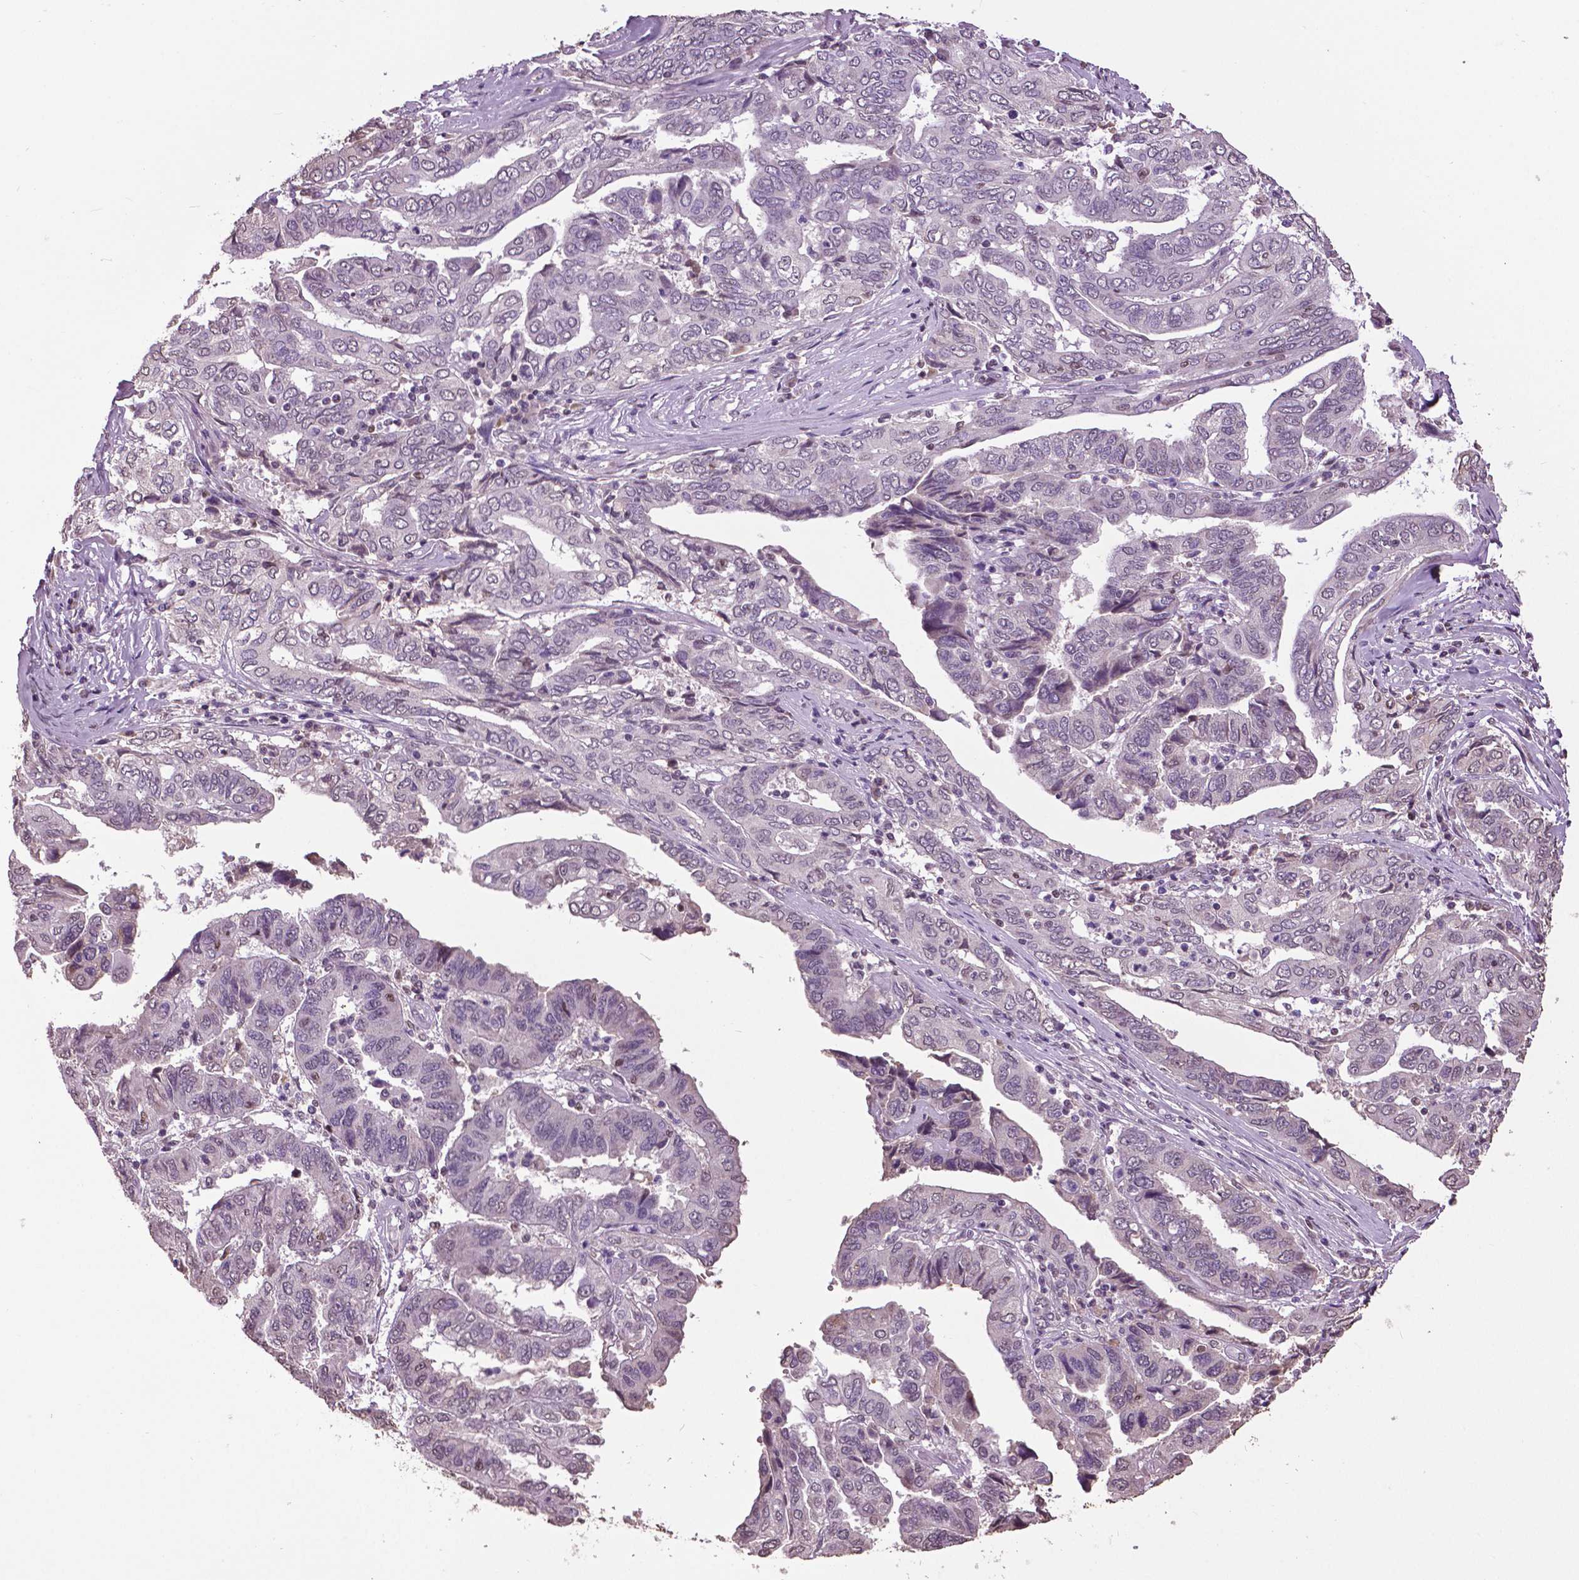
{"staining": {"intensity": "negative", "quantity": "none", "location": "none"}, "tissue": "ovarian cancer", "cell_type": "Tumor cells", "image_type": "cancer", "snomed": [{"axis": "morphology", "description": "Cystadenocarcinoma, serous, NOS"}, {"axis": "topography", "description": "Ovary"}], "caption": "IHC micrograph of neoplastic tissue: human serous cystadenocarcinoma (ovarian) stained with DAB reveals no significant protein expression in tumor cells. (IHC, brightfield microscopy, high magnification).", "gene": "RUNX3", "patient": {"sex": "female", "age": 79}}